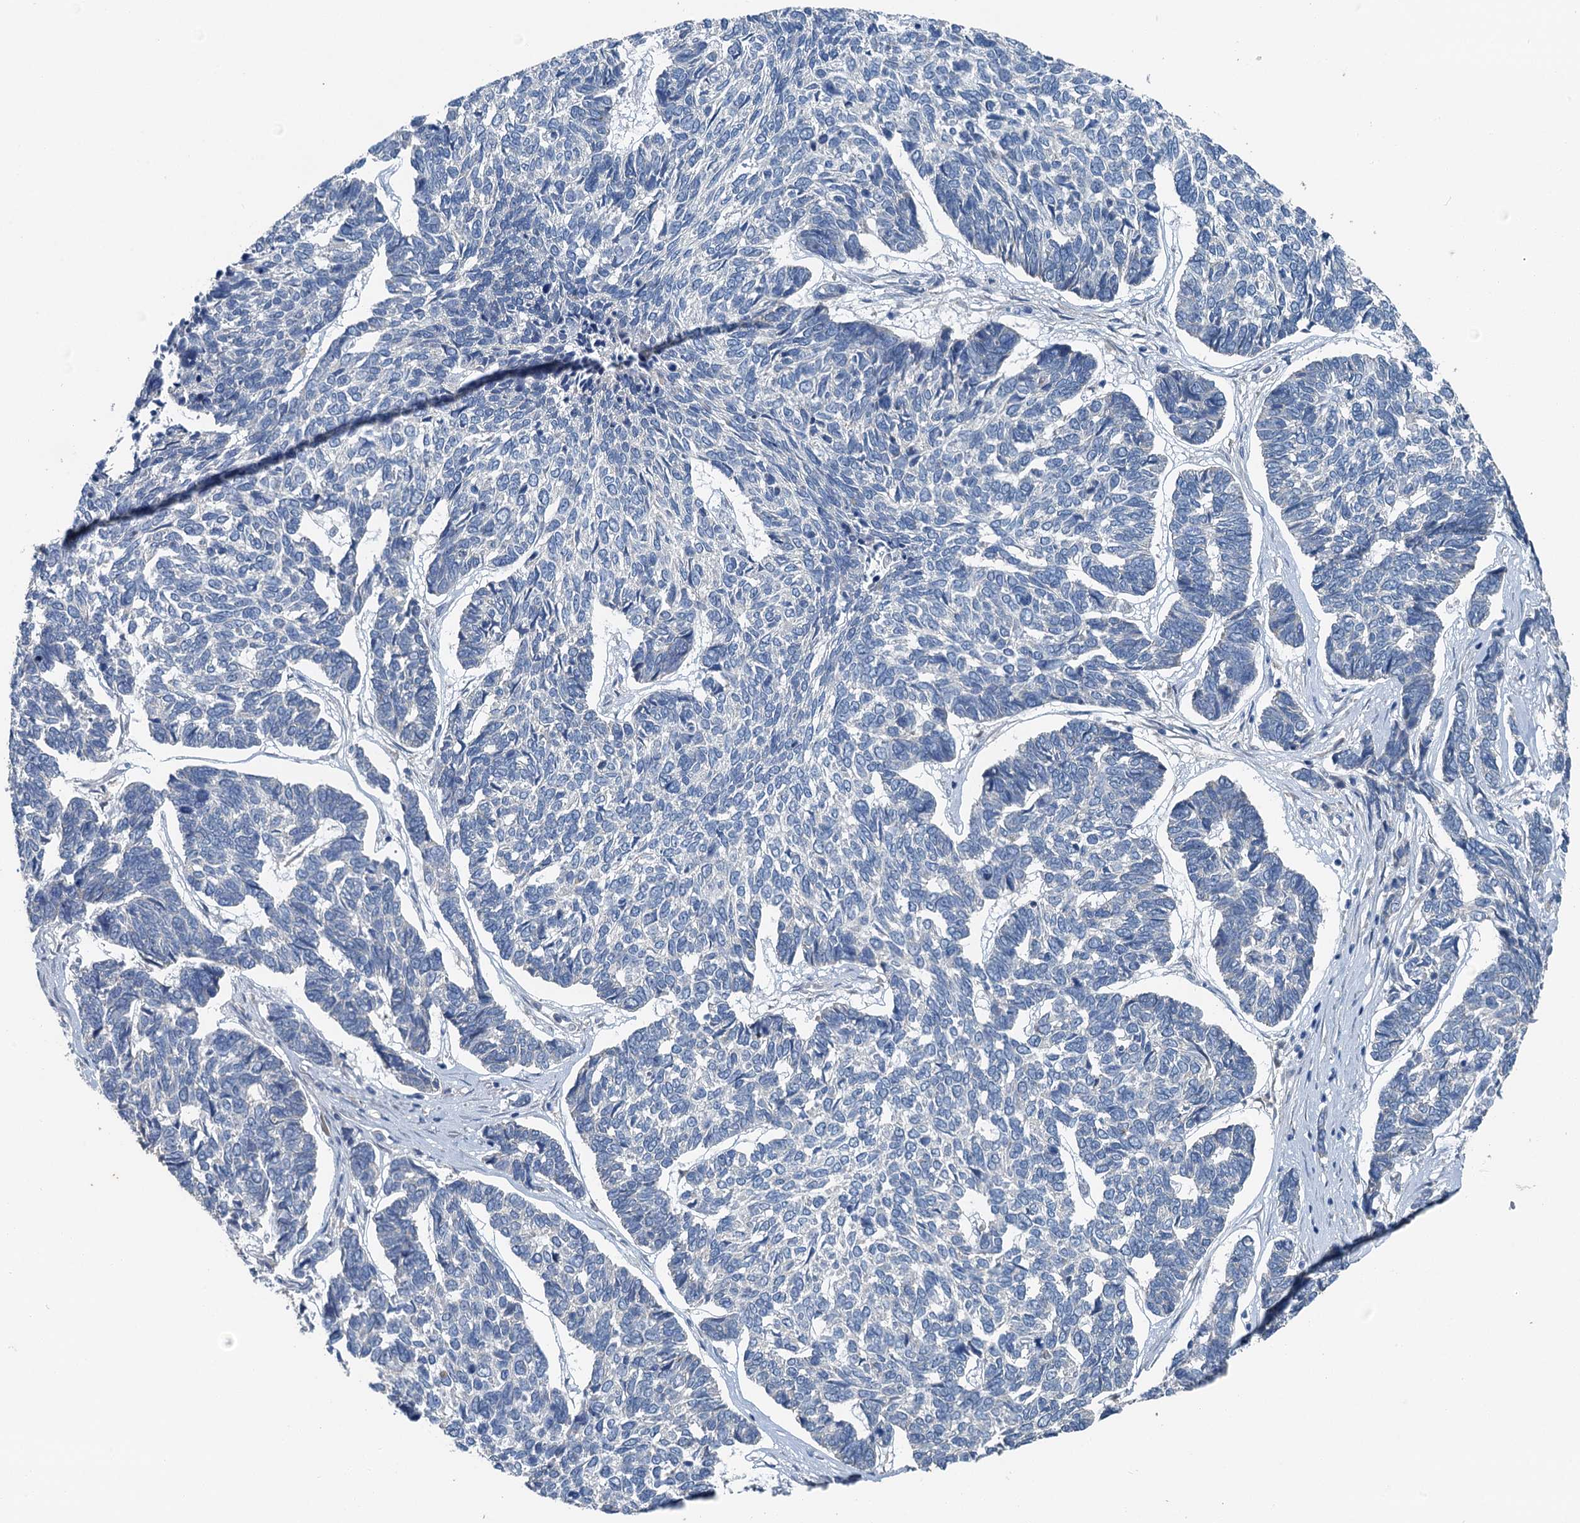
{"staining": {"intensity": "negative", "quantity": "none", "location": "none"}, "tissue": "skin cancer", "cell_type": "Tumor cells", "image_type": "cancer", "snomed": [{"axis": "morphology", "description": "Basal cell carcinoma"}, {"axis": "topography", "description": "Skin"}], "caption": "High power microscopy micrograph of an immunohistochemistry histopathology image of skin basal cell carcinoma, revealing no significant staining in tumor cells.", "gene": "C6orf120", "patient": {"sex": "female", "age": 65}}